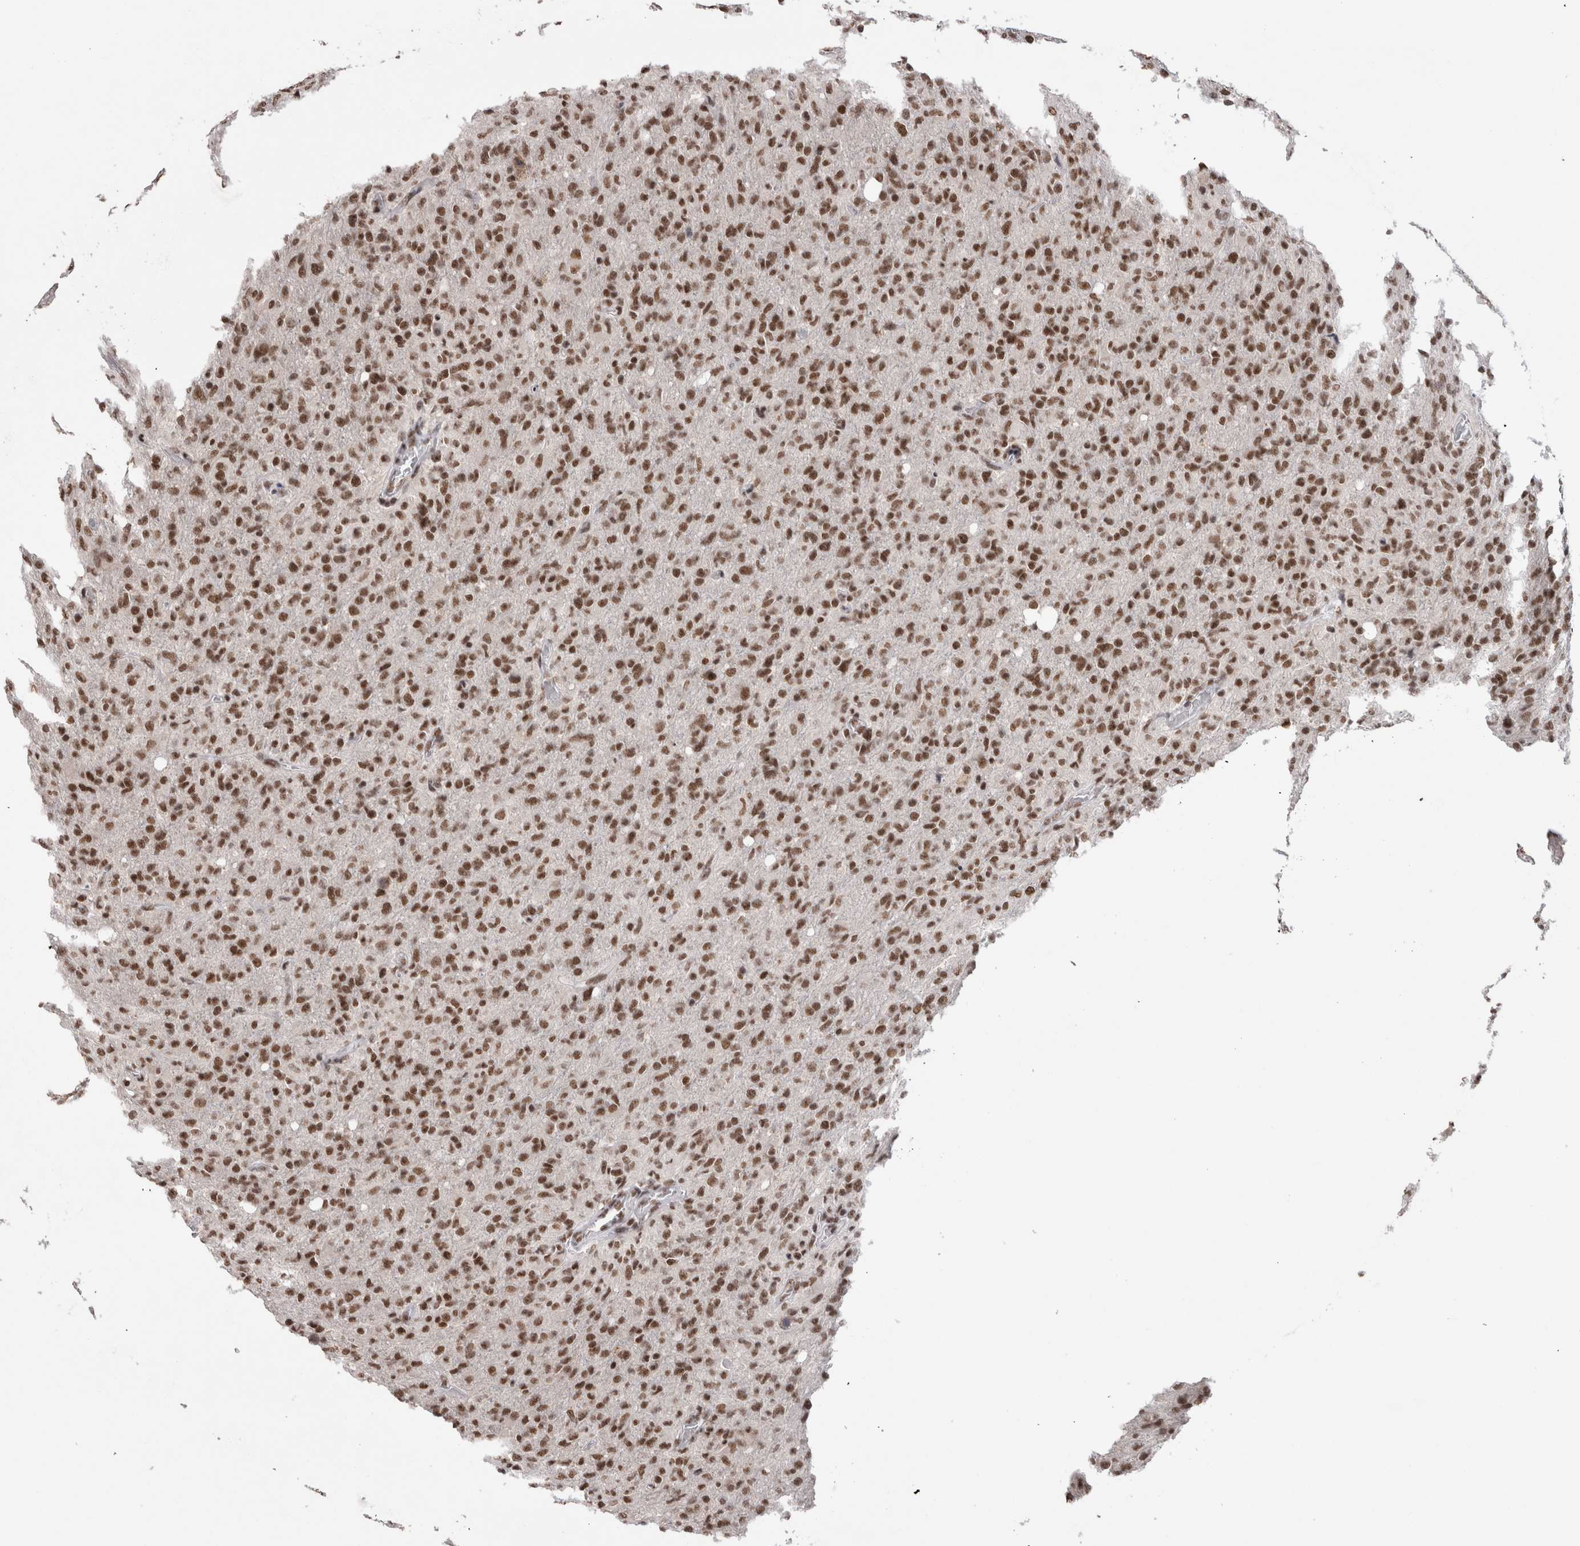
{"staining": {"intensity": "strong", "quantity": ">75%", "location": "nuclear"}, "tissue": "glioma", "cell_type": "Tumor cells", "image_type": "cancer", "snomed": [{"axis": "morphology", "description": "Glioma, malignant, High grade"}, {"axis": "topography", "description": "Brain"}], "caption": "DAB (3,3'-diaminobenzidine) immunohistochemical staining of glioma shows strong nuclear protein positivity in approximately >75% of tumor cells.", "gene": "SMC1A", "patient": {"sex": "female", "age": 57}}